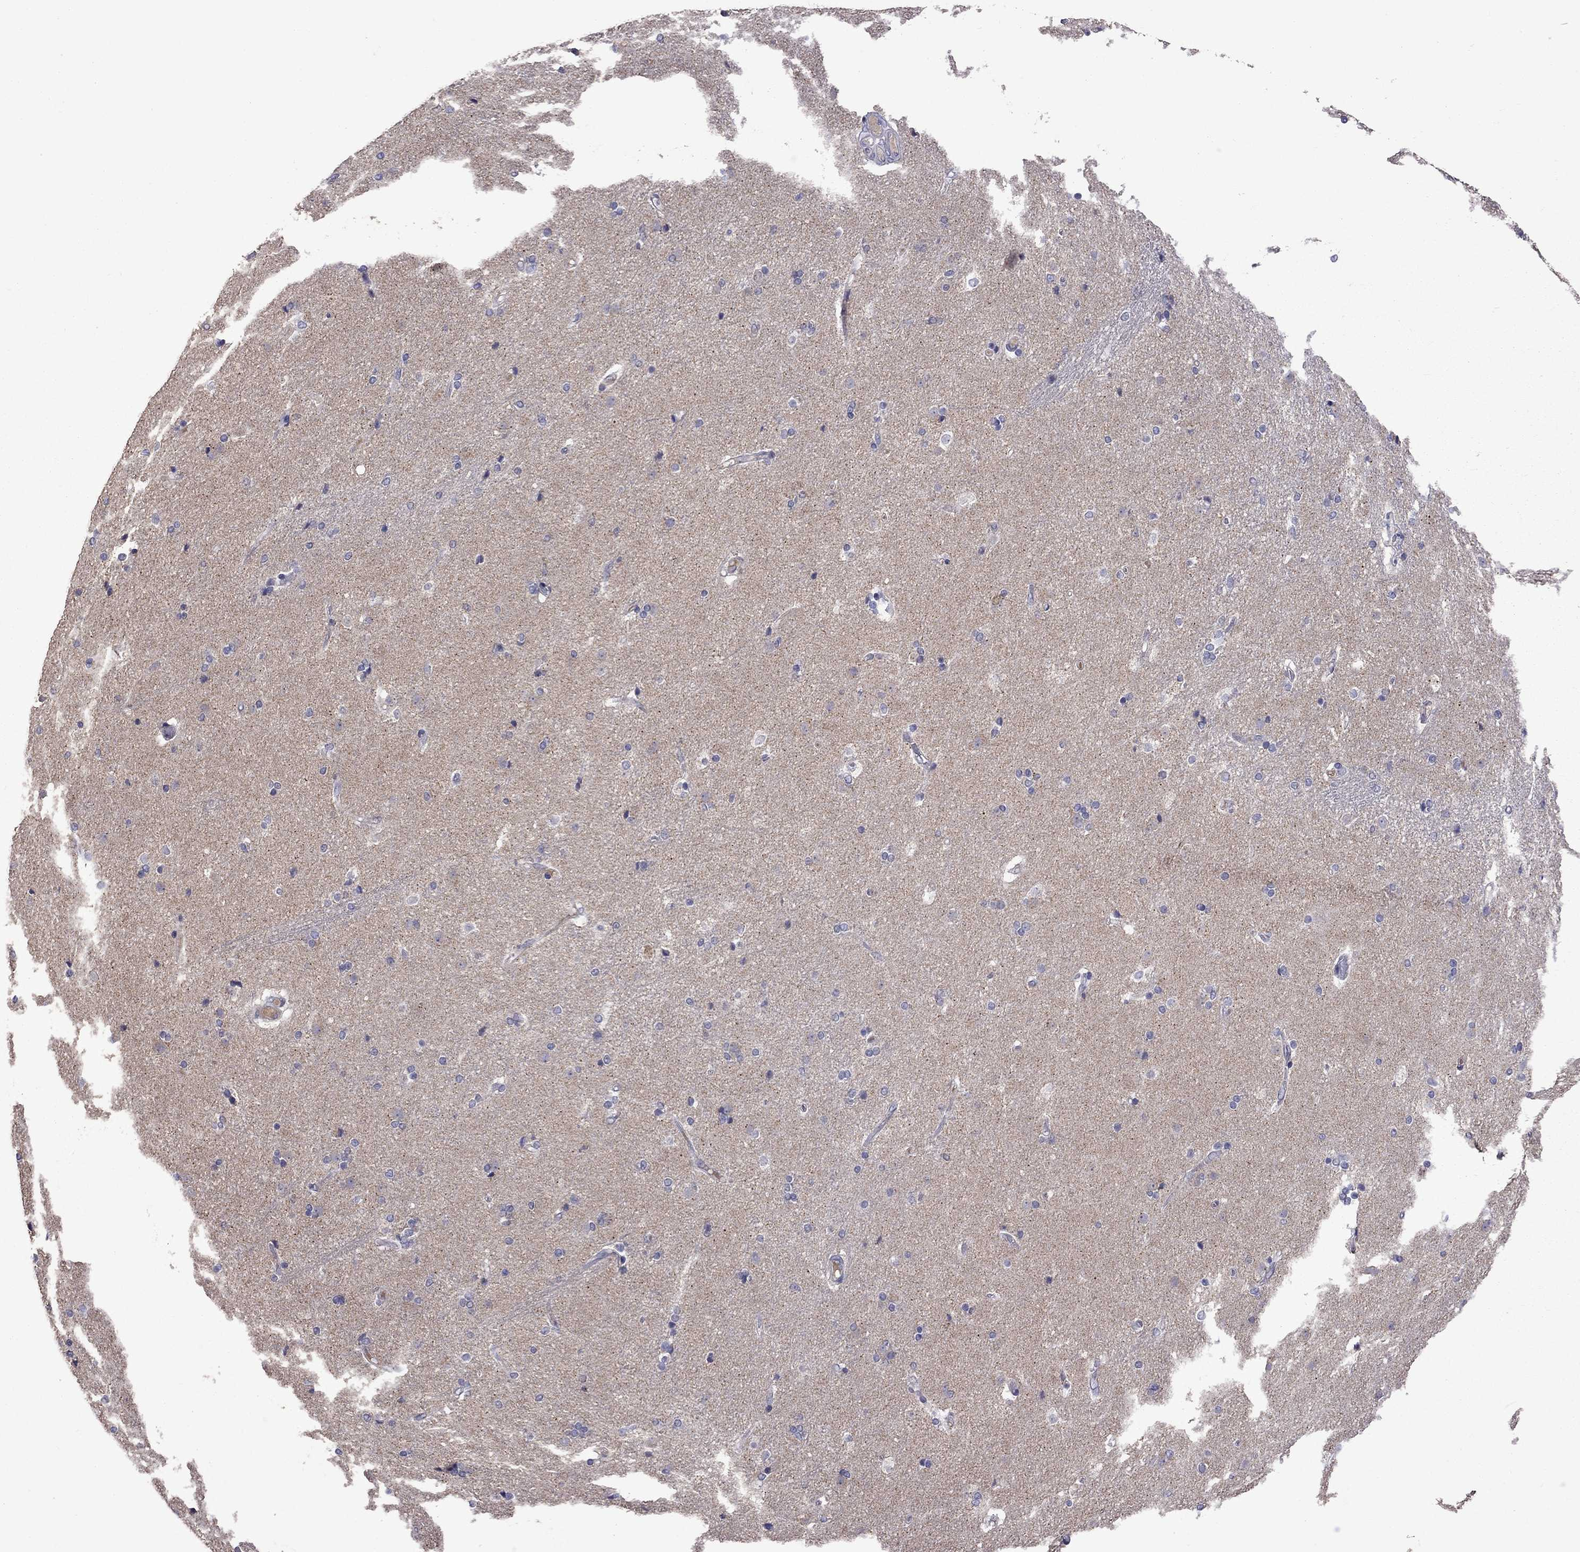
{"staining": {"intensity": "negative", "quantity": "none", "location": "none"}, "tissue": "caudate", "cell_type": "Glial cells", "image_type": "normal", "snomed": [{"axis": "morphology", "description": "Normal tissue, NOS"}, {"axis": "topography", "description": "Lateral ventricle wall"}], "caption": "Immunohistochemical staining of benign human caudate exhibits no significant positivity in glial cells.", "gene": "RTP5", "patient": {"sex": "male", "age": 54}}